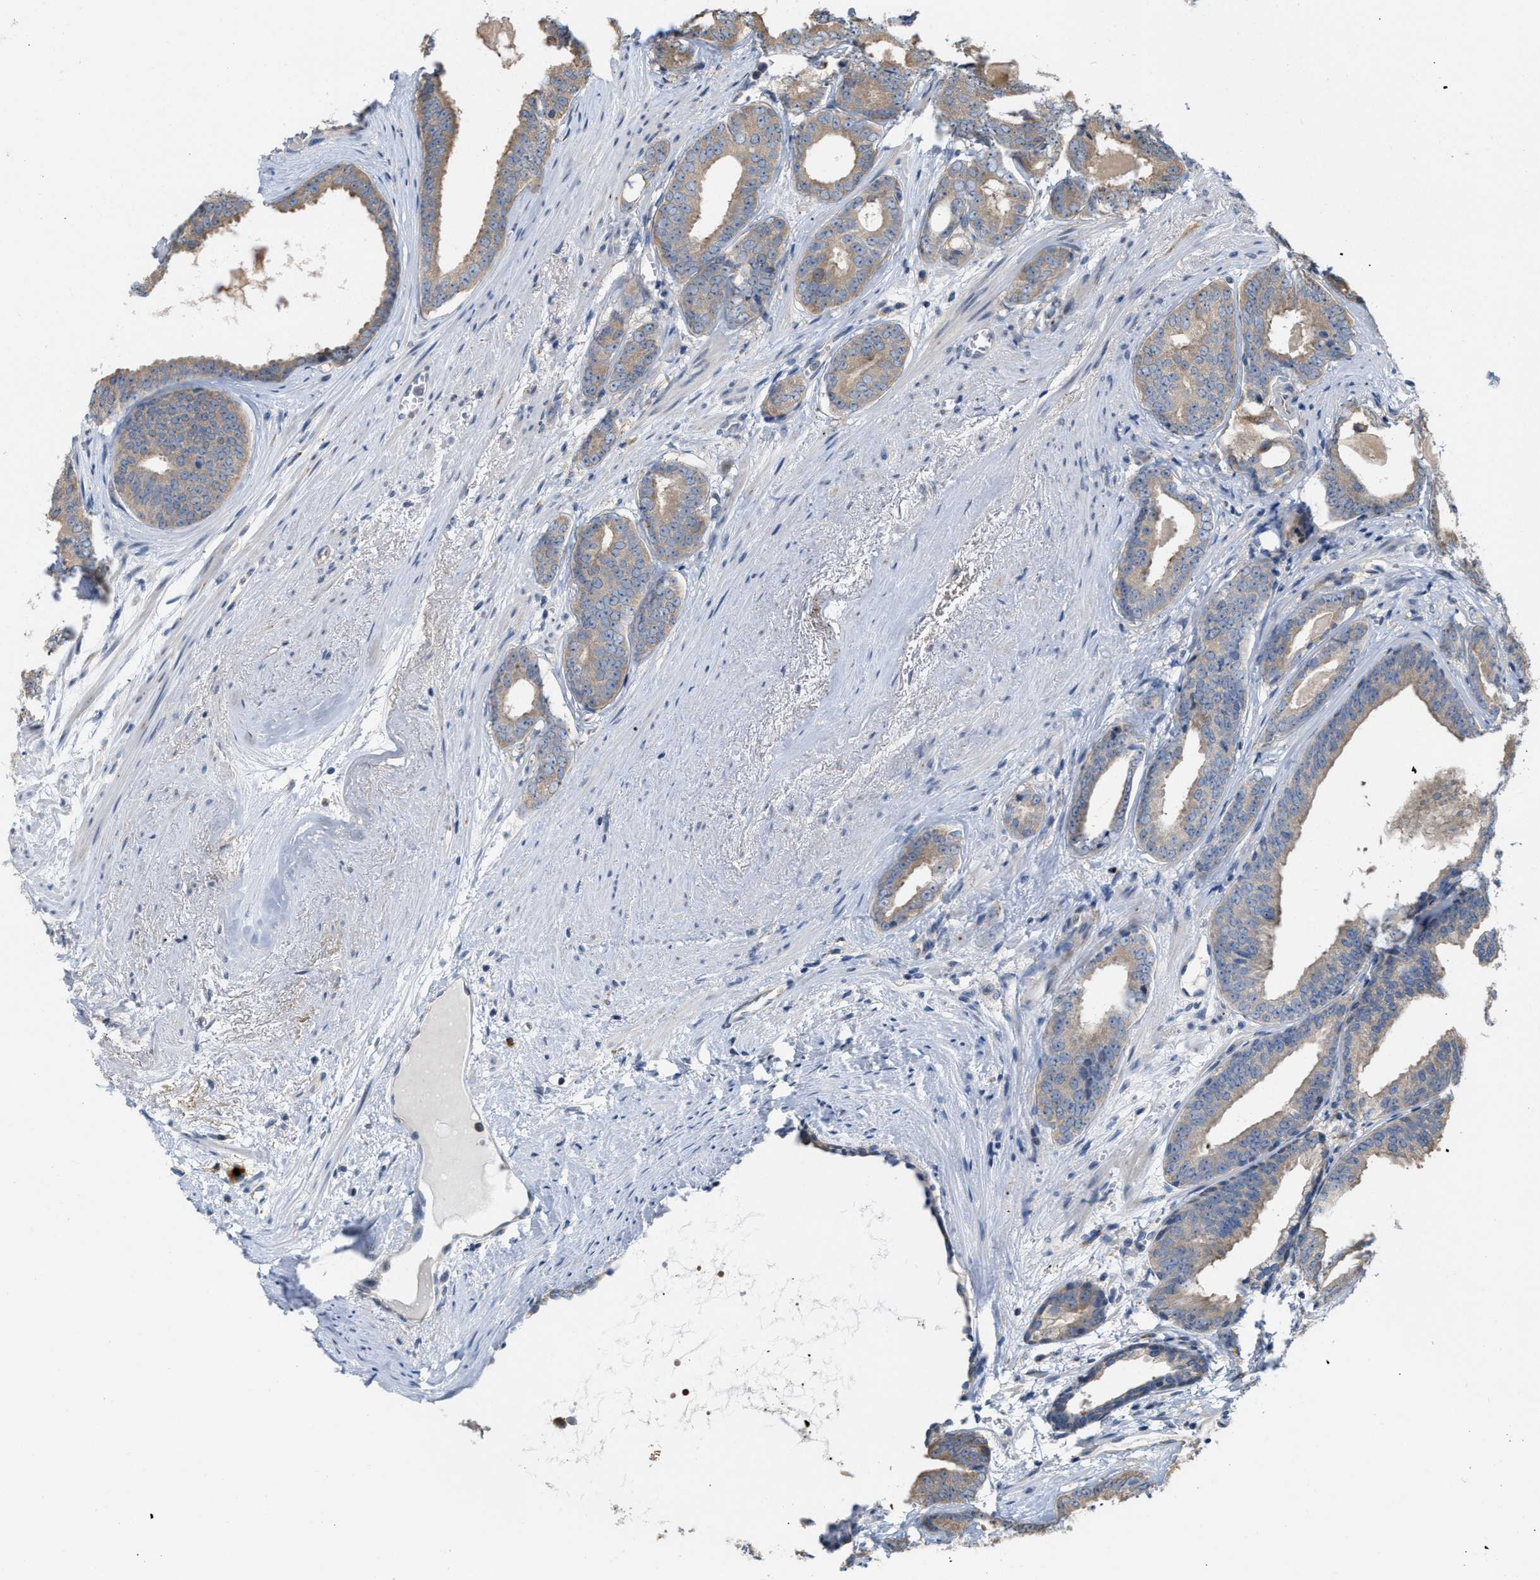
{"staining": {"intensity": "weak", "quantity": ">75%", "location": "cytoplasmic/membranous"}, "tissue": "prostate cancer", "cell_type": "Tumor cells", "image_type": "cancer", "snomed": [{"axis": "morphology", "description": "Adenocarcinoma, Medium grade"}, {"axis": "topography", "description": "Prostate"}], "caption": "Brown immunohistochemical staining in human prostate cancer displays weak cytoplasmic/membranous staining in about >75% of tumor cells.", "gene": "CSNK1A1", "patient": {"sex": "male", "age": 79}}